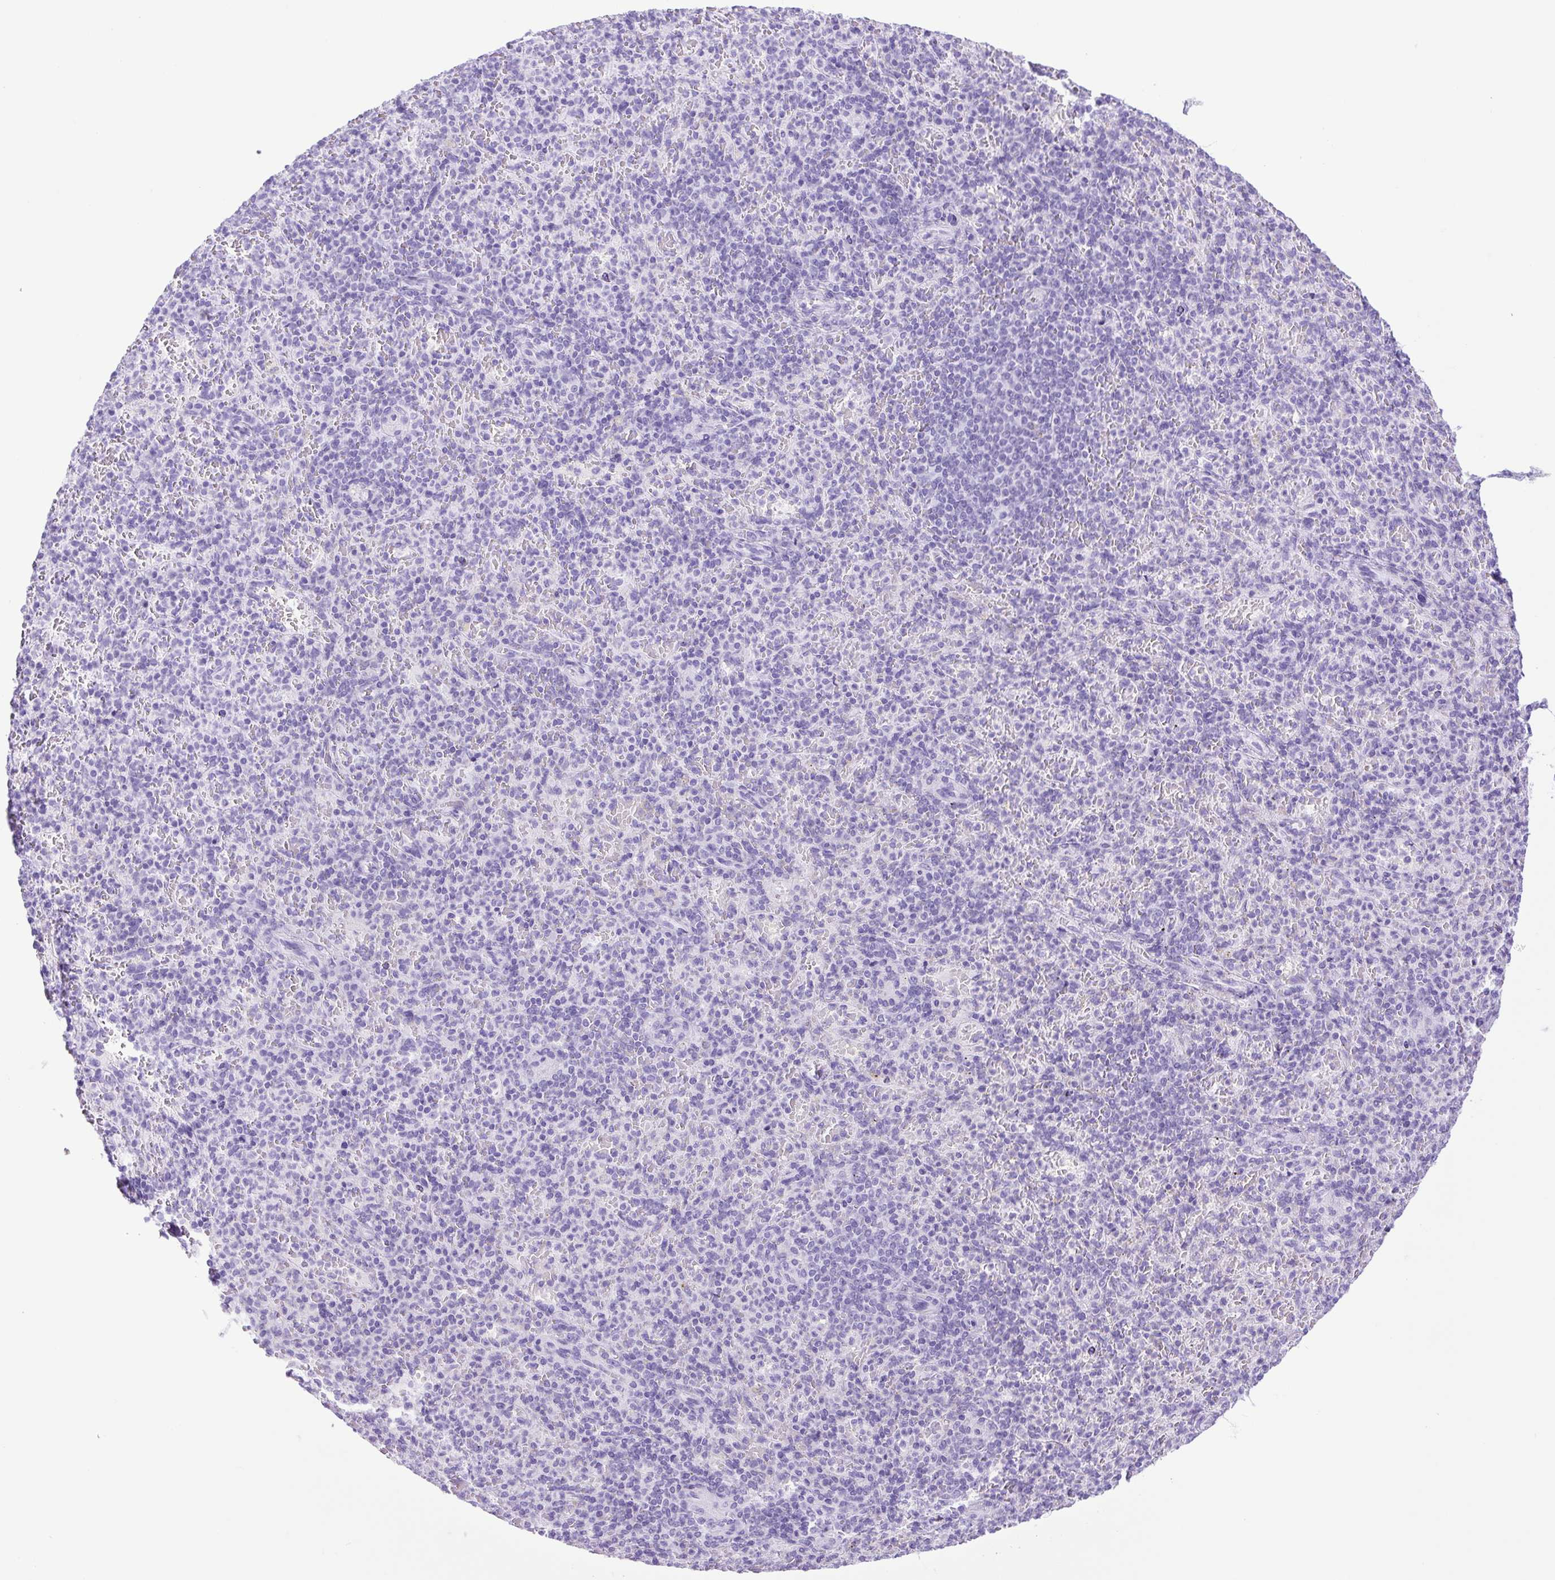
{"staining": {"intensity": "negative", "quantity": "none", "location": "none"}, "tissue": "spleen", "cell_type": "Cells in red pulp", "image_type": "normal", "snomed": [{"axis": "morphology", "description": "Normal tissue, NOS"}, {"axis": "topography", "description": "Spleen"}], "caption": "An immunohistochemistry (IHC) photomicrograph of normal spleen is shown. There is no staining in cells in red pulp of spleen. The staining is performed using DAB (3,3'-diaminobenzidine) brown chromogen with nuclei counter-stained in using hematoxylin.", "gene": "KPNA1", "patient": {"sex": "female", "age": 74}}